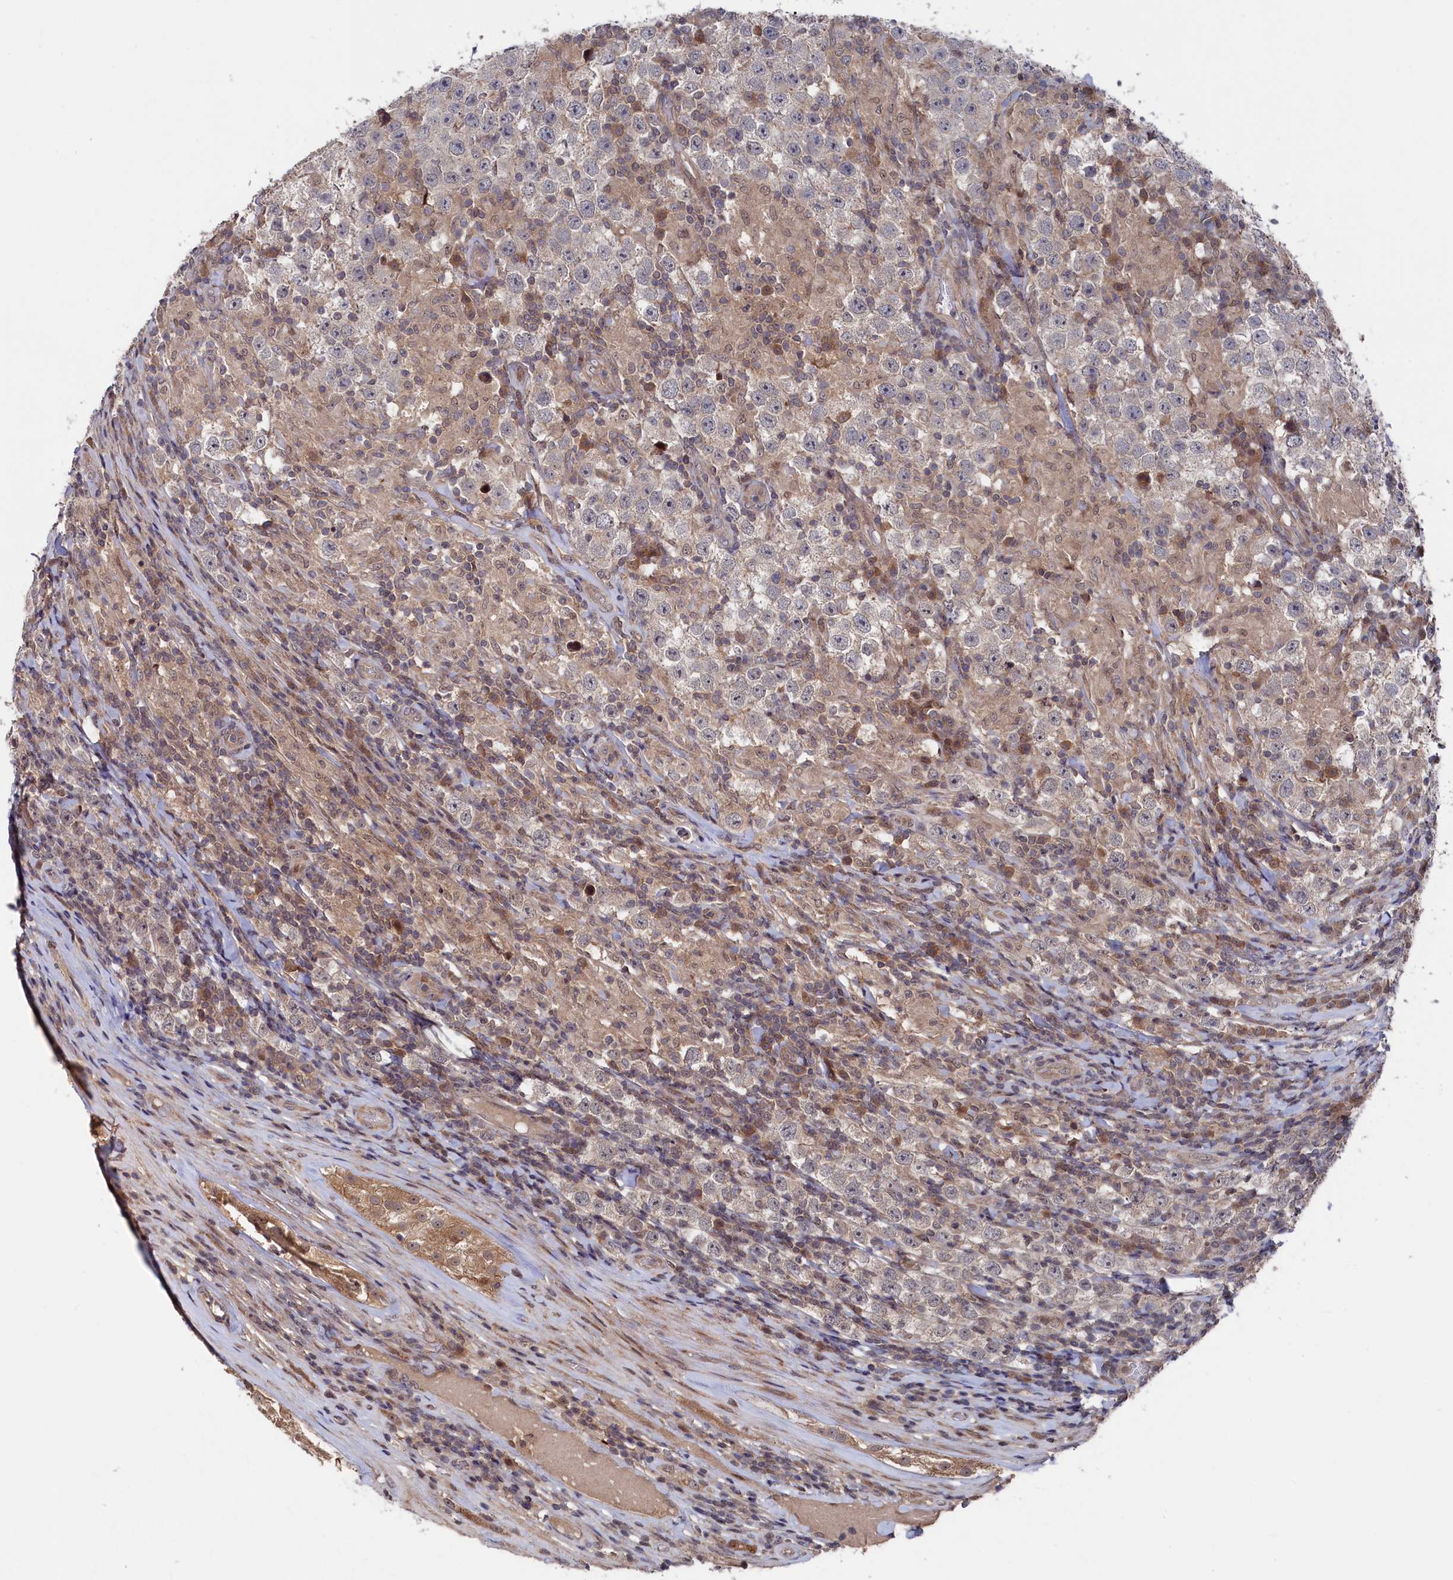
{"staining": {"intensity": "weak", "quantity": "<25%", "location": "cytoplasmic/membranous"}, "tissue": "testis cancer", "cell_type": "Tumor cells", "image_type": "cancer", "snomed": [{"axis": "morphology", "description": "Normal tissue, NOS"}, {"axis": "morphology", "description": "Urothelial carcinoma, High grade"}, {"axis": "morphology", "description": "Seminoma, NOS"}, {"axis": "morphology", "description": "Carcinoma, Embryonal, NOS"}, {"axis": "topography", "description": "Urinary bladder"}, {"axis": "topography", "description": "Testis"}], "caption": "Testis cancer (embryonal carcinoma) was stained to show a protein in brown. There is no significant expression in tumor cells.", "gene": "TMC5", "patient": {"sex": "male", "age": 41}}